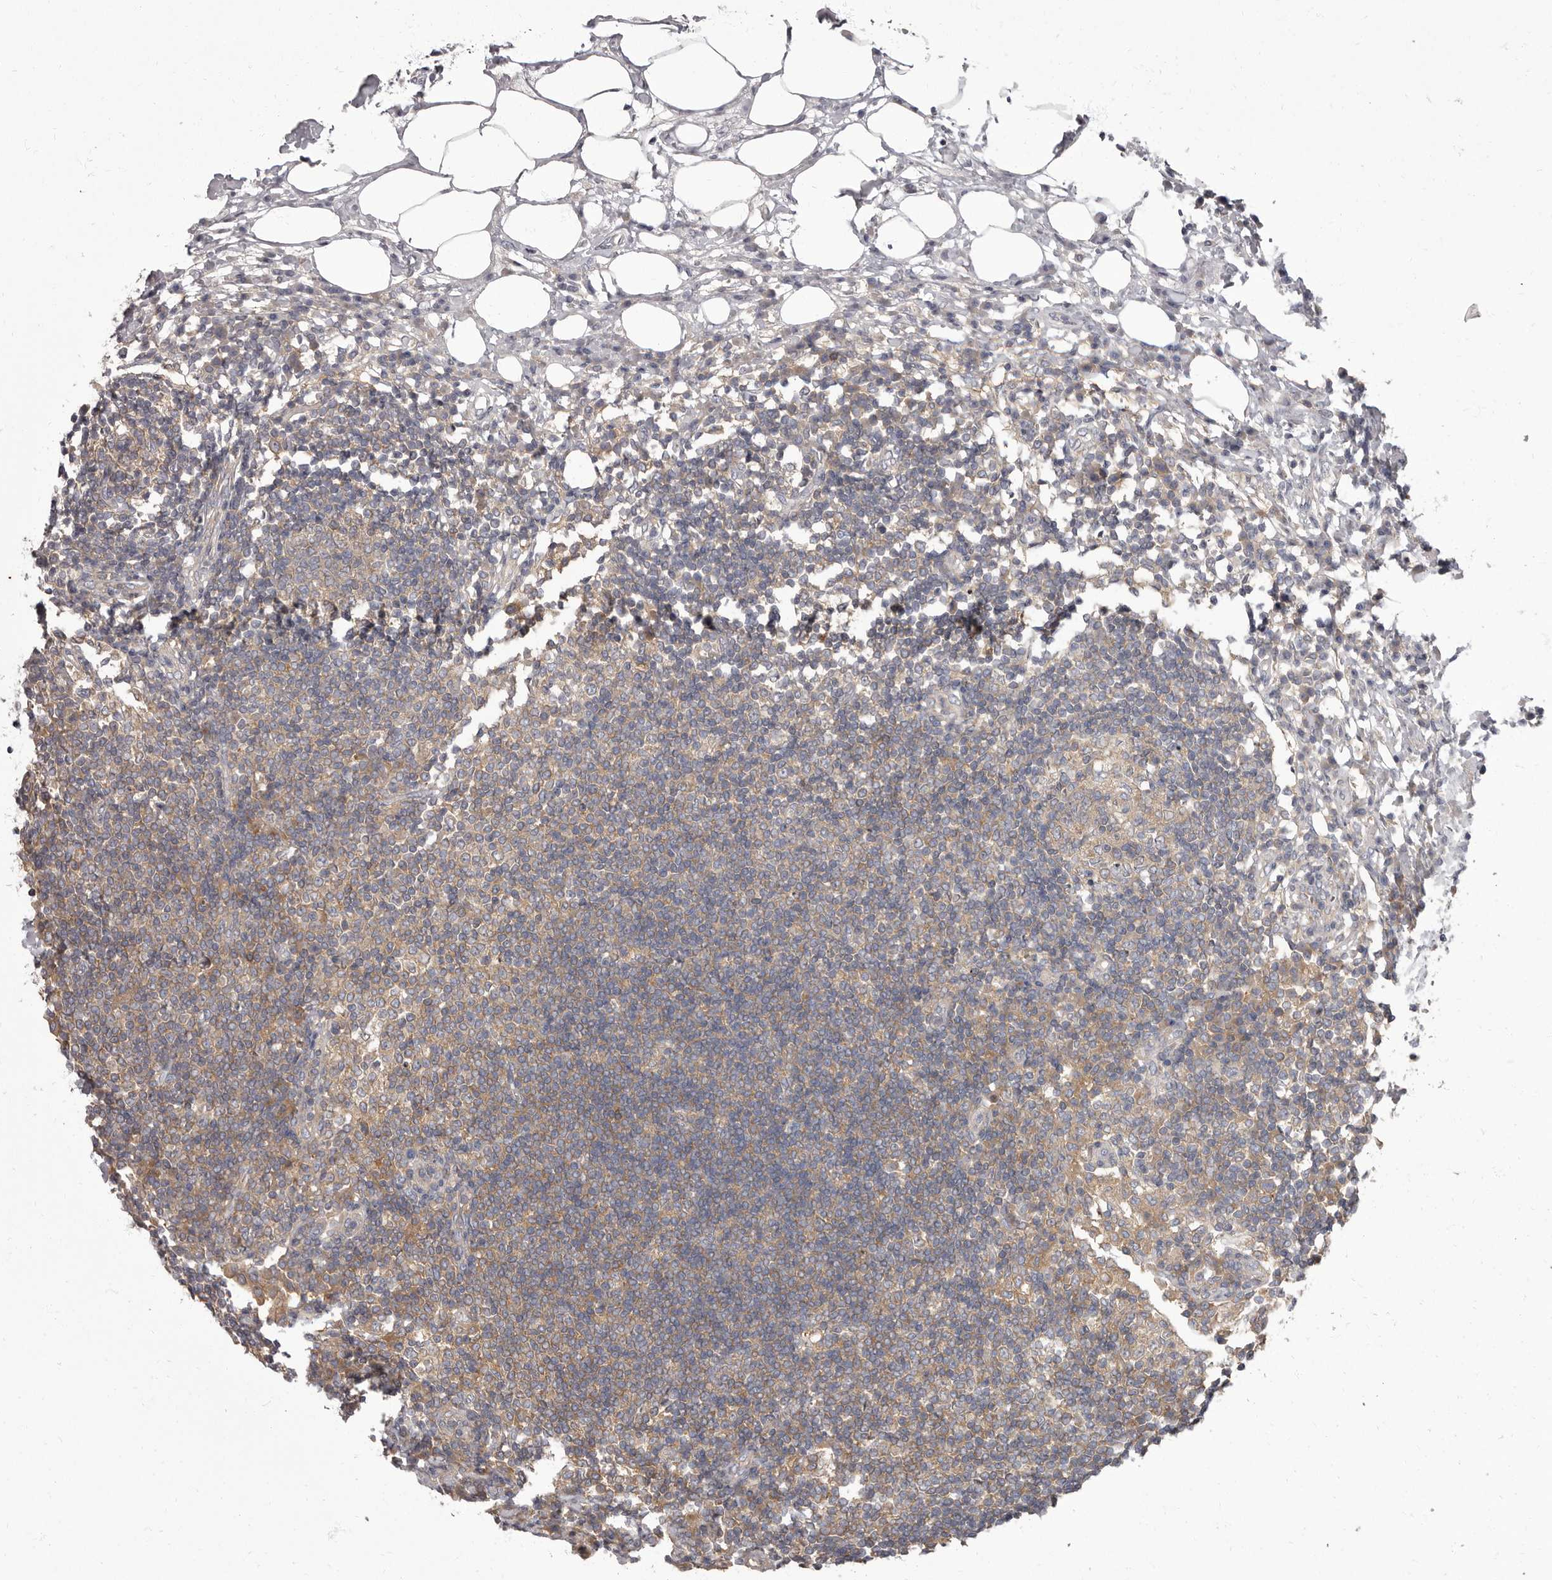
{"staining": {"intensity": "weak", "quantity": "25%-75%", "location": "cytoplasmic/membranous"}, "tissue": "lymph node", "cell_type": "Germinal center cells", "image_type": "normal", "snomed": [{"axis": "morphology", "description": "Normal tissue, NOS"}, {"axis": "topography", "description": "Lymph node"}], "caption": "Human lymph node stained for a protein (brown) reveals weak cytoplasmic/membranous positive staining in about 25%-75% of germinal center cells.", "gene": "APEH", "patient": {"sex": "female", "age": 53}}